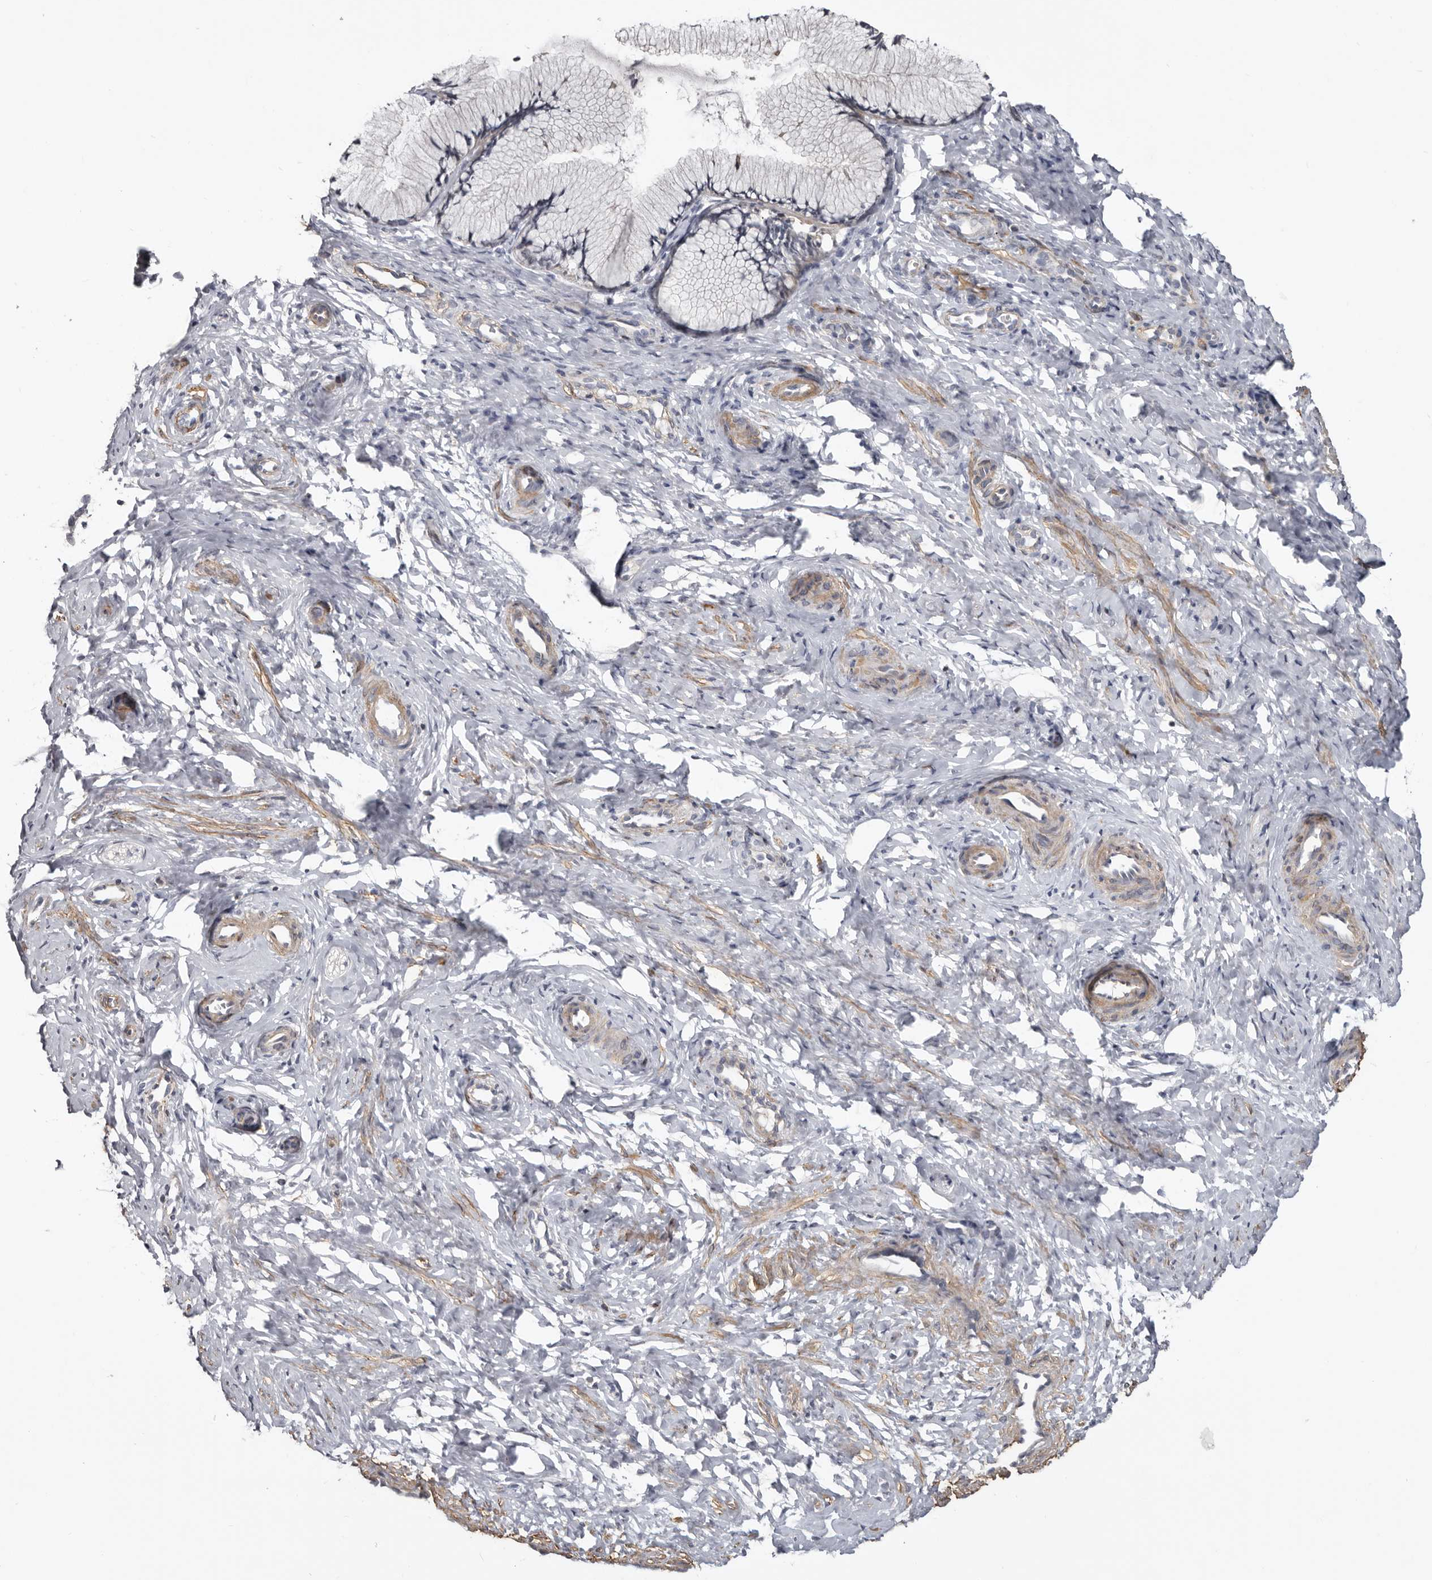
{"staining": {"intensity": "negative", "quantity": "none", "location": "none"}, "tissue": "cervix", "cell_type": "Glandular cells", "image_type": "normal", "snomed": [{"axis": "morphology", "description": "Normal tissue, NOS"}, {"axis": "topography", "description": "Cervix"}], "caption": "This histopathology image is of benign cervix stained with immunohistochemistry to label a protein in brown with the nuclei are counter-stained blue. There is no staining in glandular cells.", "gene": "CDCA8", "patient": {"sex": "female", "age": 27}}